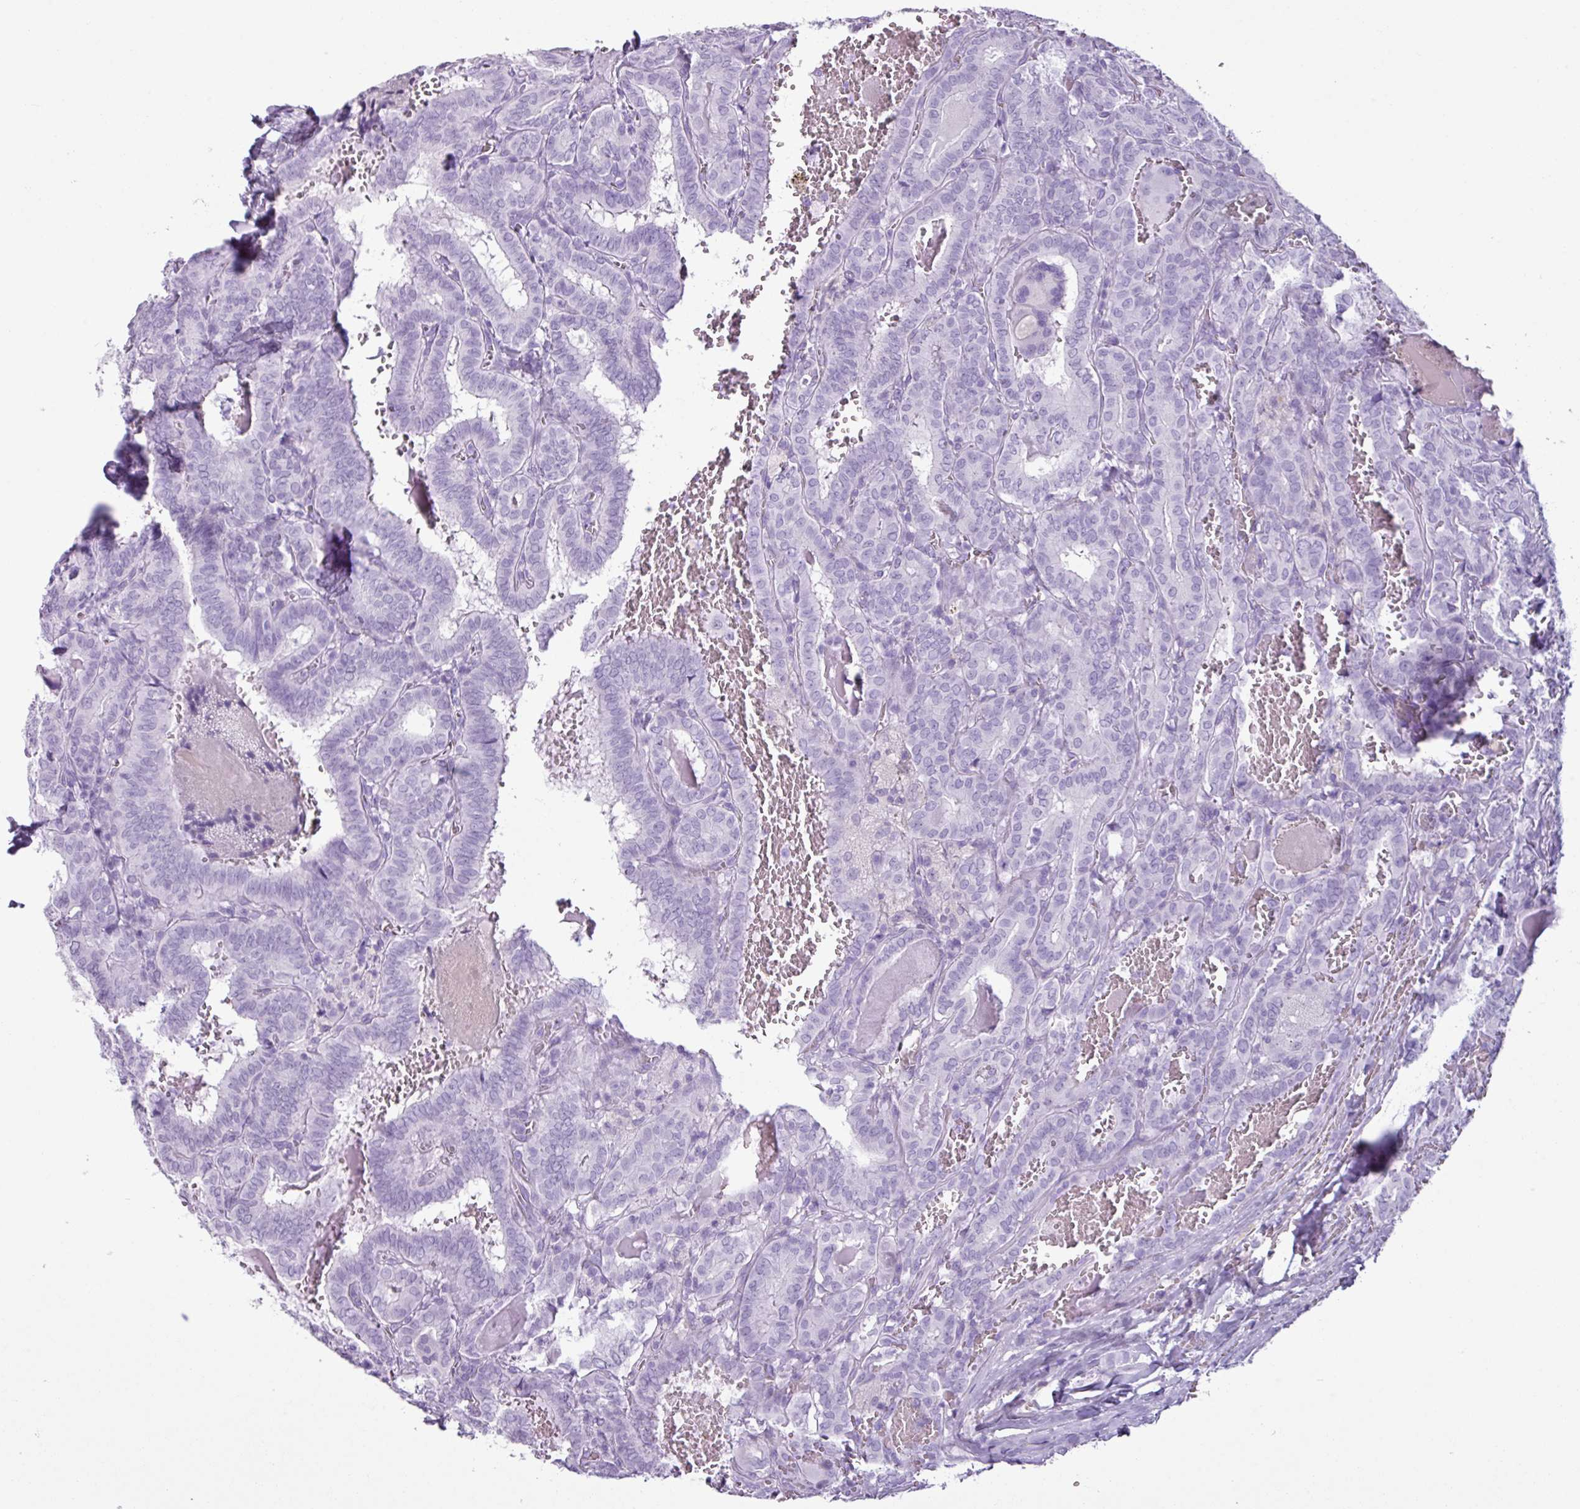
{"staining": {"intensity": "negative", "quantity": "none", "location": "none"}, "tissue": "thyroid cancer", "cell_type": "Tumor cells", "image_type": "cancer", "snomed": [{"axis": "morphology", "description": "Papillary adenocarcinoma, NOS"}, {"axis": "topography", "description": "Thyroid gland"}], "caption": "Histopathology image shows no significant protein expression in tumor cells of papillary adenocarcinoma (thyroid).", "gene": "SCT", "patient": {"sex": "female", "age": 72}}